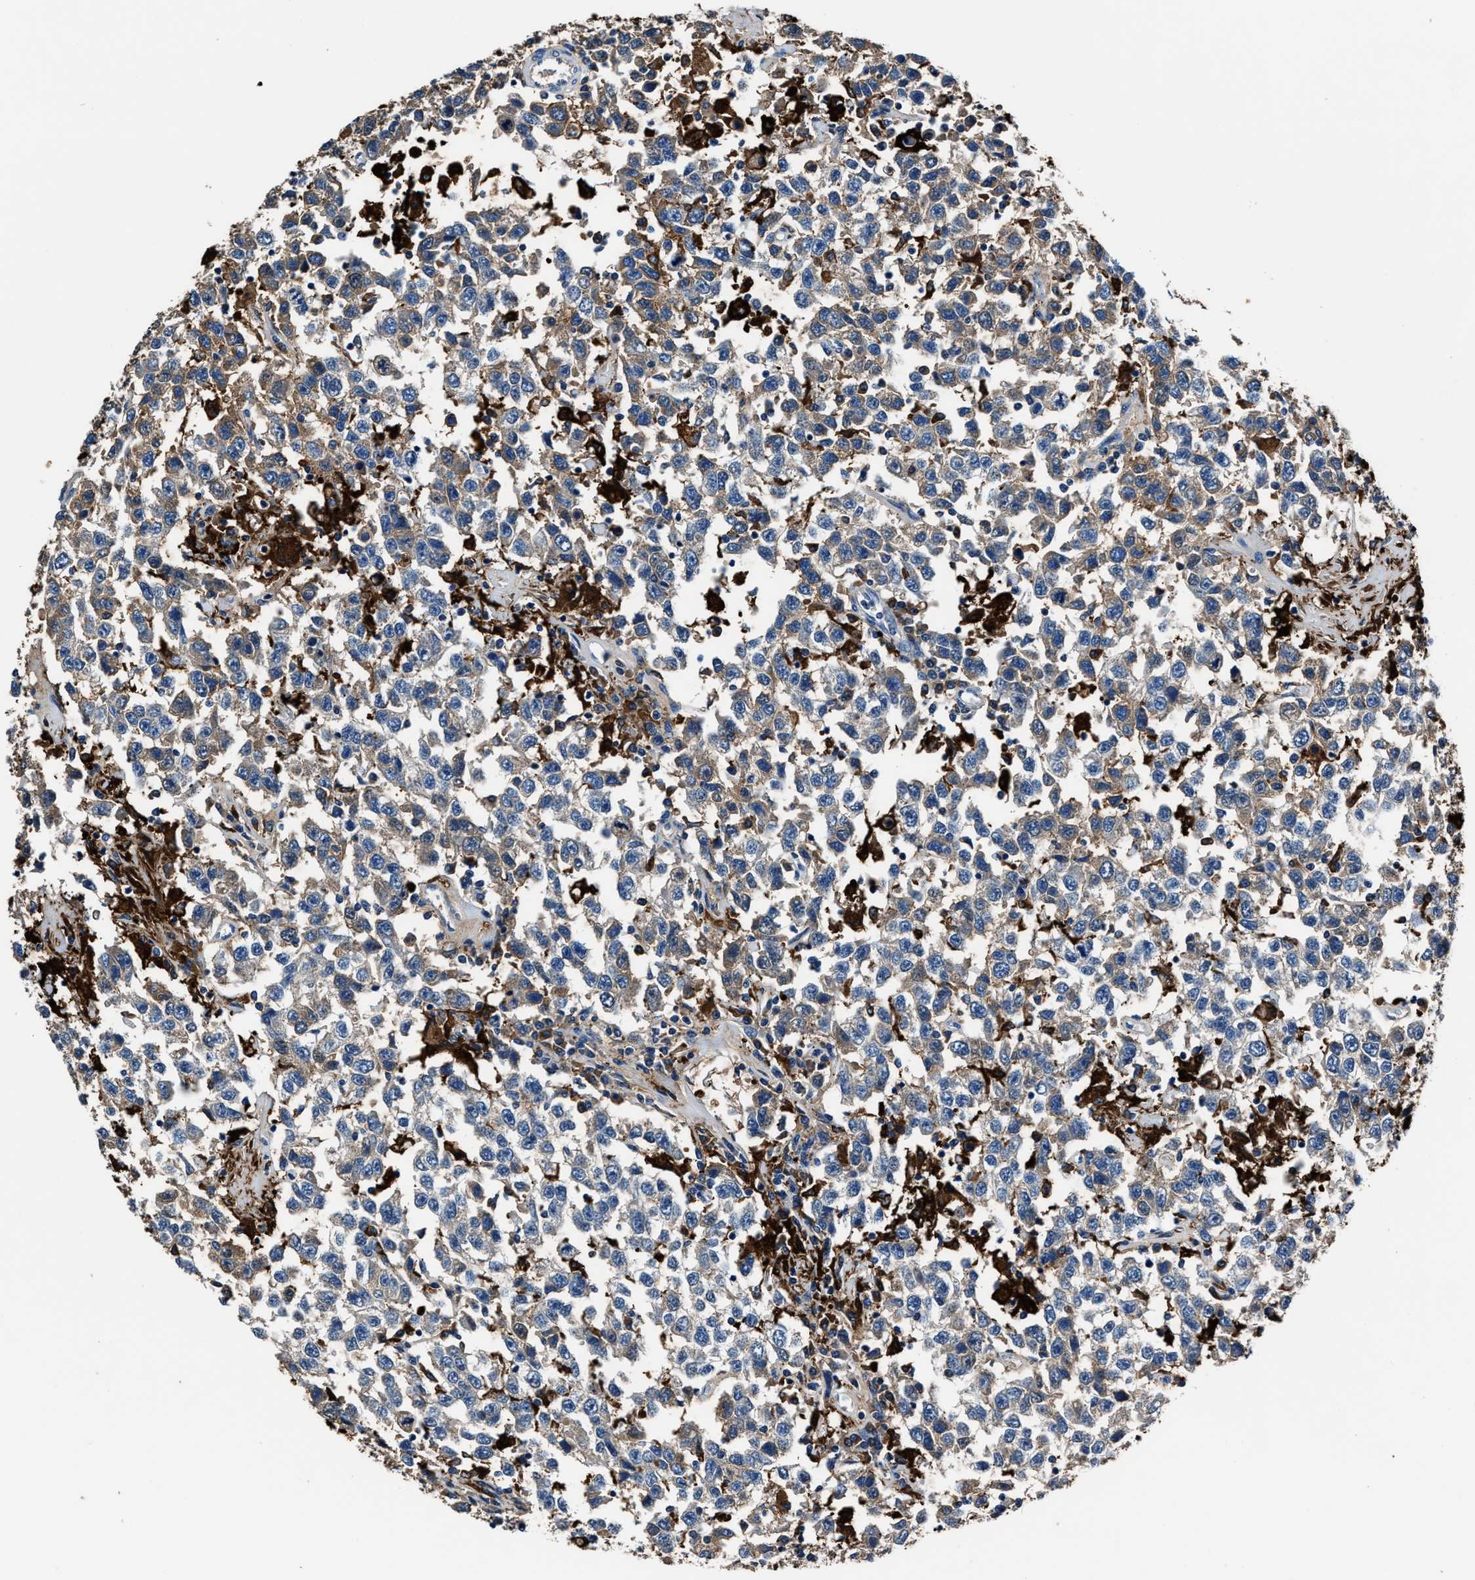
{"staining": {"intensity": "weak", "quantity": "25%-75%", "location": "cytoplasmic/membranous"}, "tissue": "testis cancer", "cell_type": "Tumor cells", "image_type": "cancer", "snomed": [{"axis": "morphology", "description": "Seminoma, NOS"}, {"axis": "topography", "description": "Testis"}], "caption": "Human testis cancer stained with a brown dye exhibits weak cytoplasmic/membranous positive expression in approximately 25%-75% of tumor cells.", "gene": "FTL", "patient": {"sex": "male", "age": 41}}